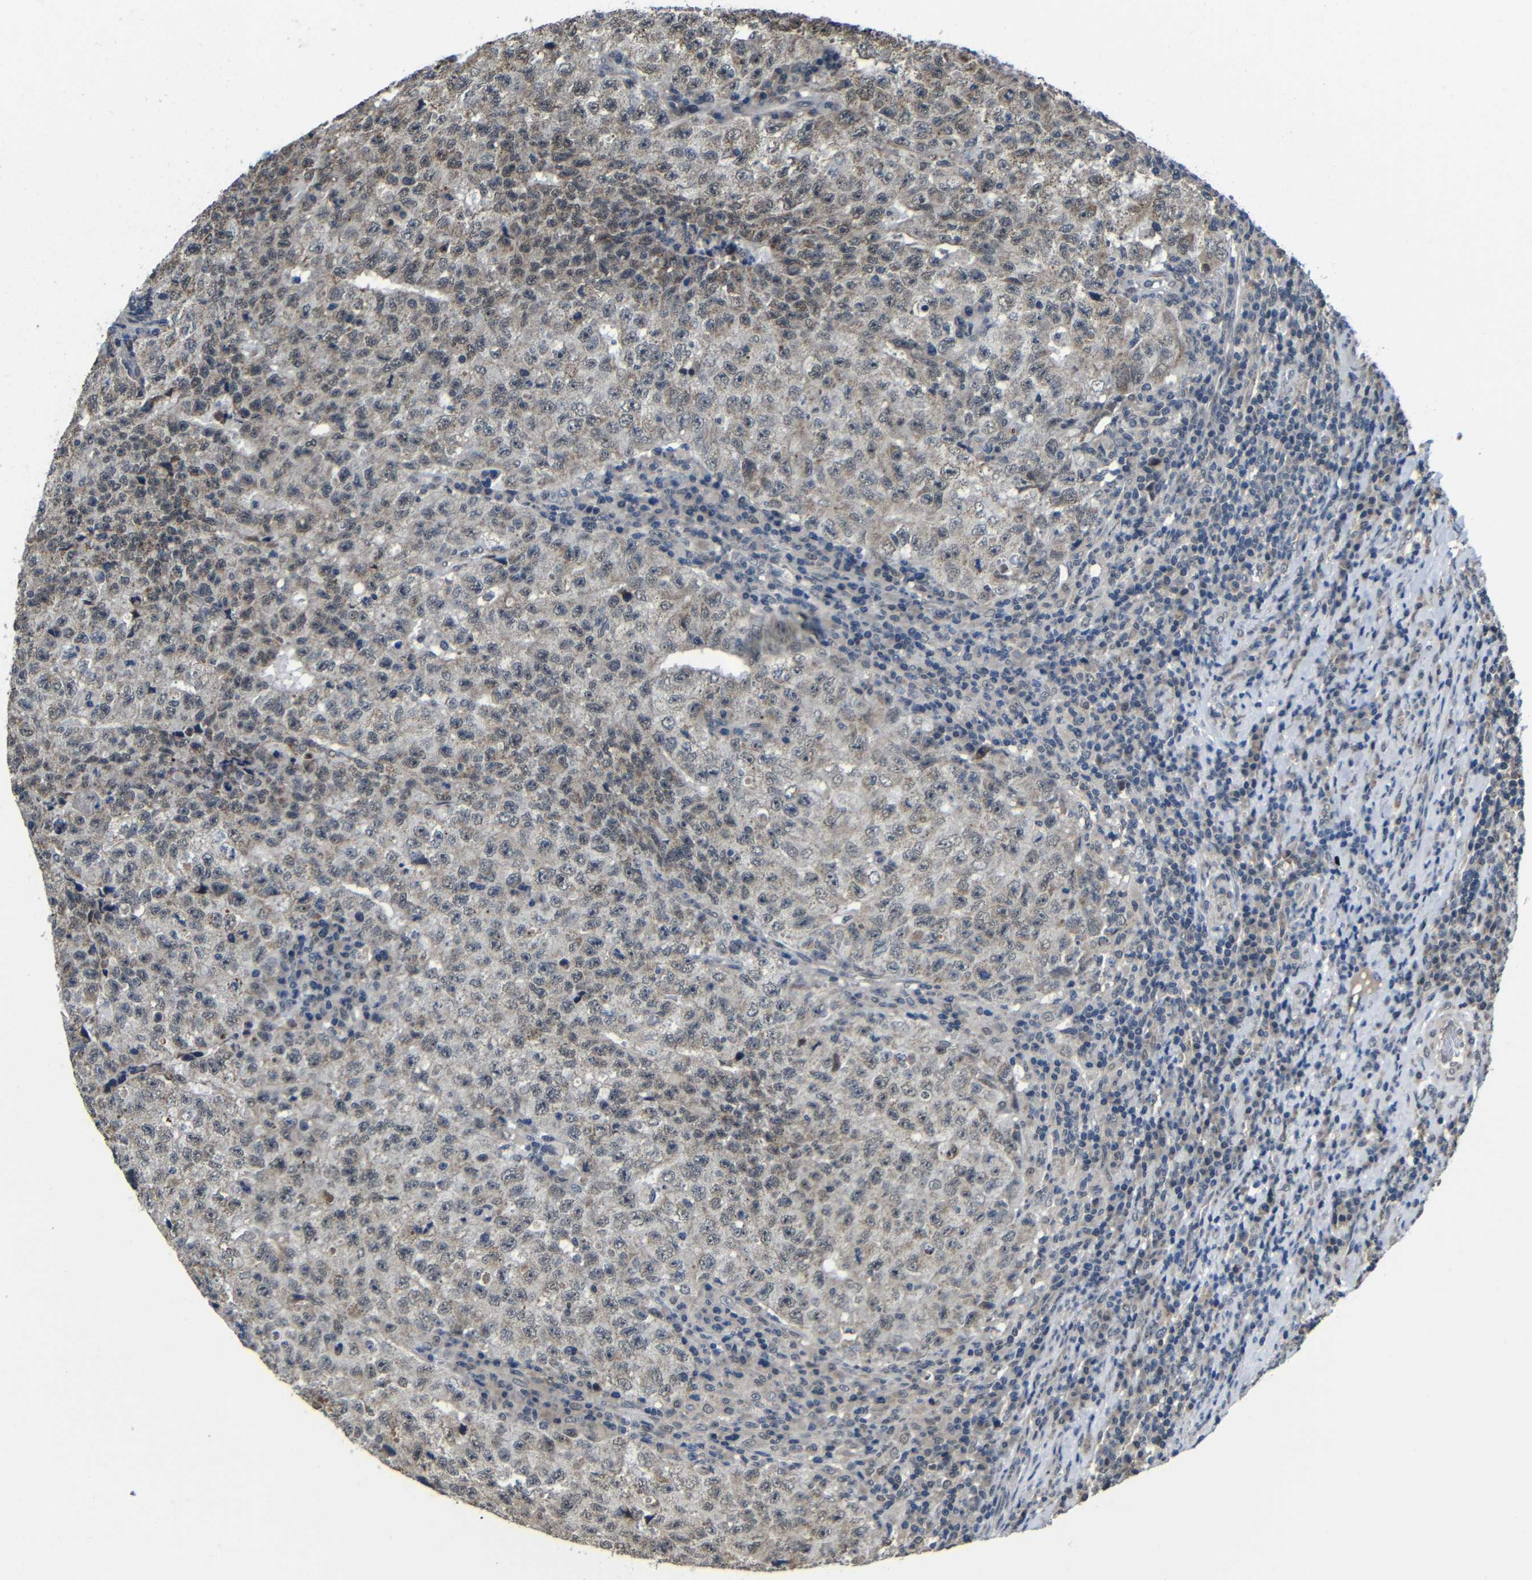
{"staining": {"intensity": "weak", "quantity": ">75%", "location": "cytoplasmic/membranous"}, "tissue": "testis cancer", "cell_type": "Tumor cells", "image_type": "cancer", "snomed": [{"axis": "morphology", "description": "Necrosis, NOS"}, {"axis": "morphology", "description": "Carcinoma, Embryonal, NOS"}, {"axis": "topography", "description": "Testis"}], "caption": "Immunohistochemical staining of human testis cancer (embryonal carcinoma) displays low levels of weak cytoplasmic/membranous staining in approximately >75% of tumor cells.", "gene": "FAM172A", "patient": {"sex": "male", "age": 19}}